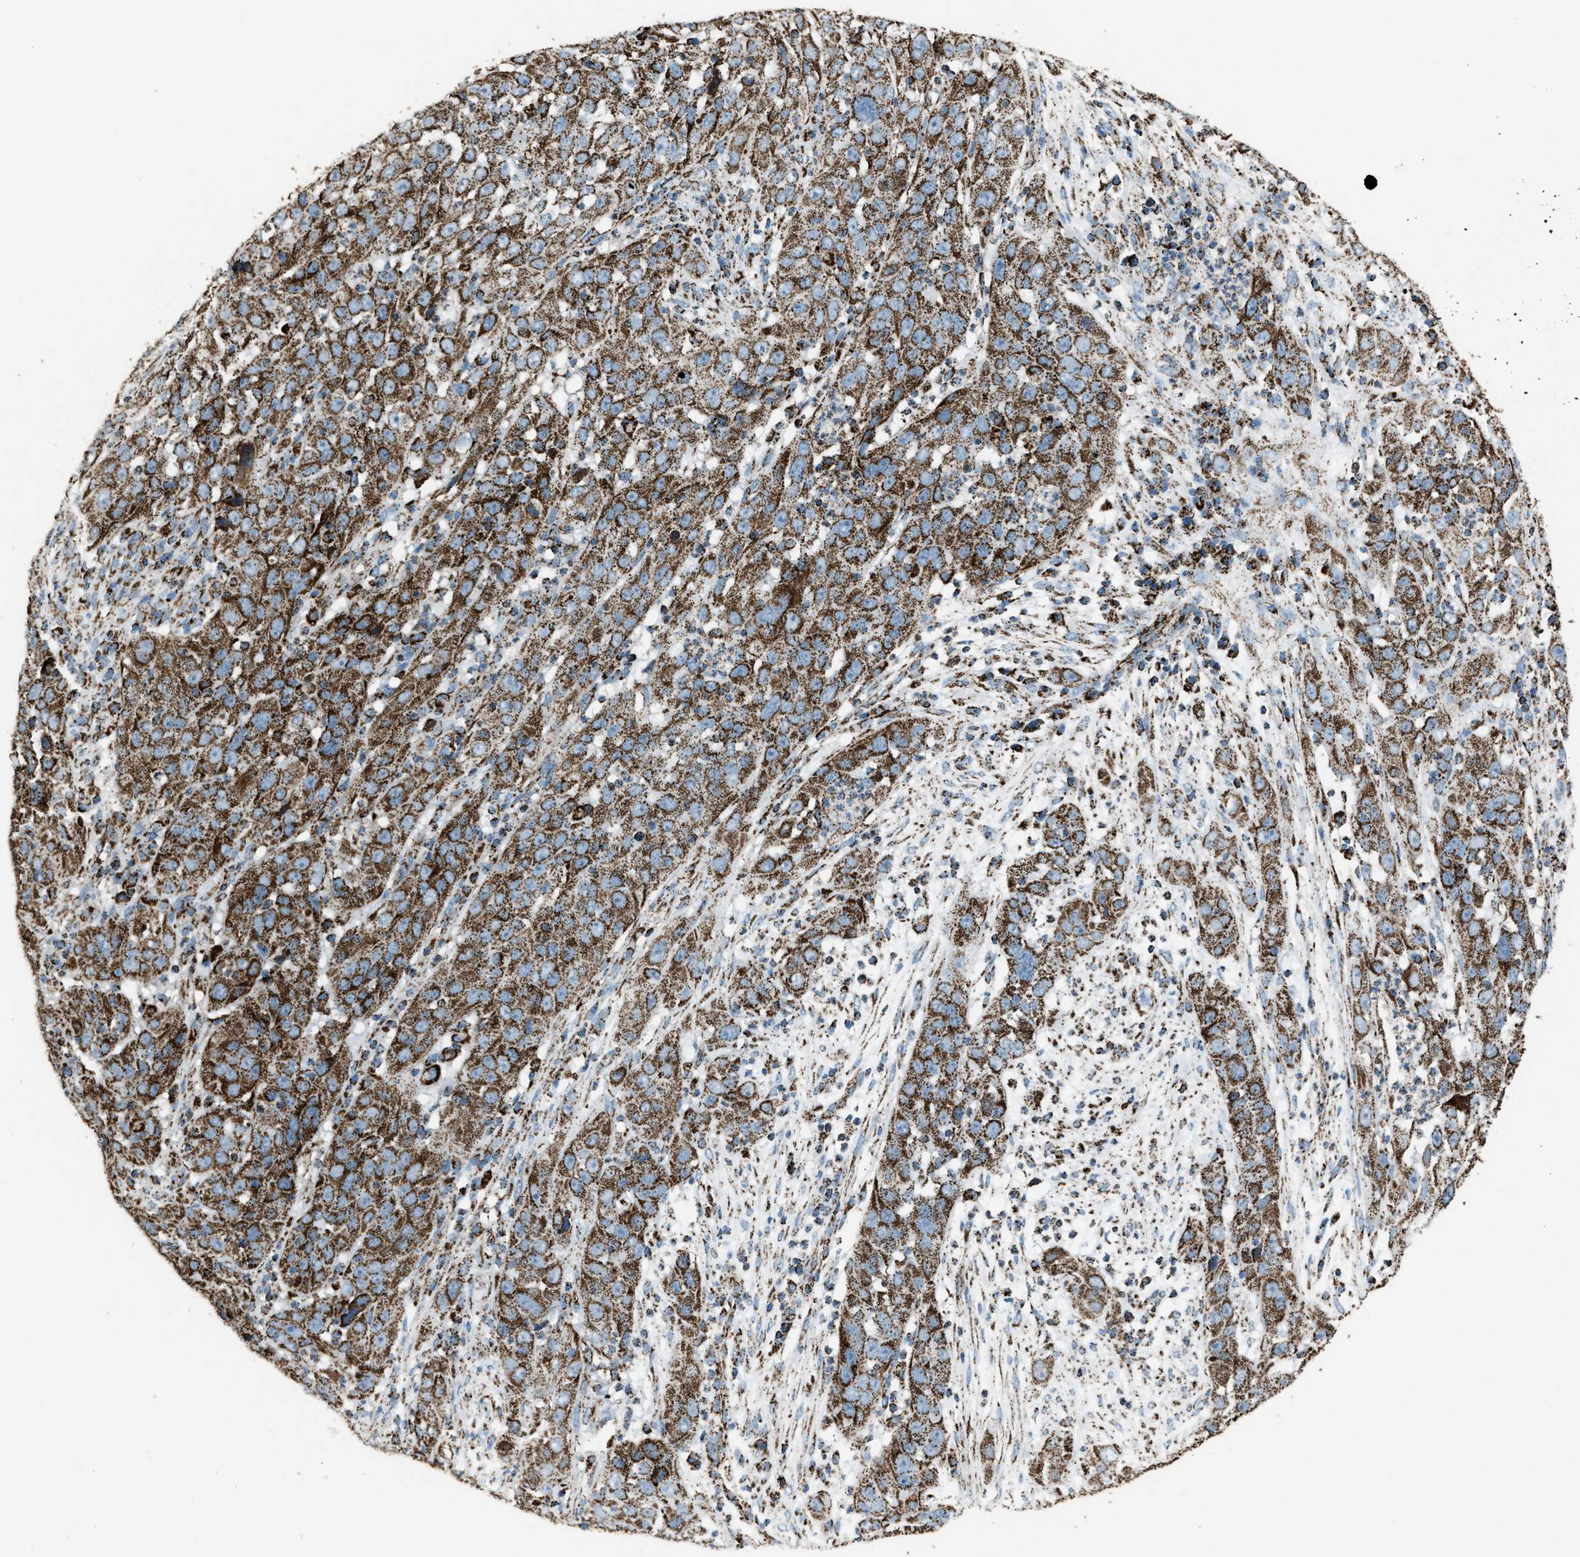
{"staining": {"intensity": "strong", "quantity": ">75%", "location": "cytoplasmic/membranous"}, "tissue": "cervical cancer", "cell_type": "Tumor cells", "image_type": "cancer", "snomed": [{"axis": "morphology", "description": "Squamous cell carcinoma, NOS"}, {"axis": "topography", "description": "Cervix"}], "caption": "Cervical cancer (squamous cell carcinoma) stained for a protein displays strong cytoplasmic/membranous positivity in tumor cells.", "gene": "MDH2", "patient": {"sex": "female", "age": 32}}